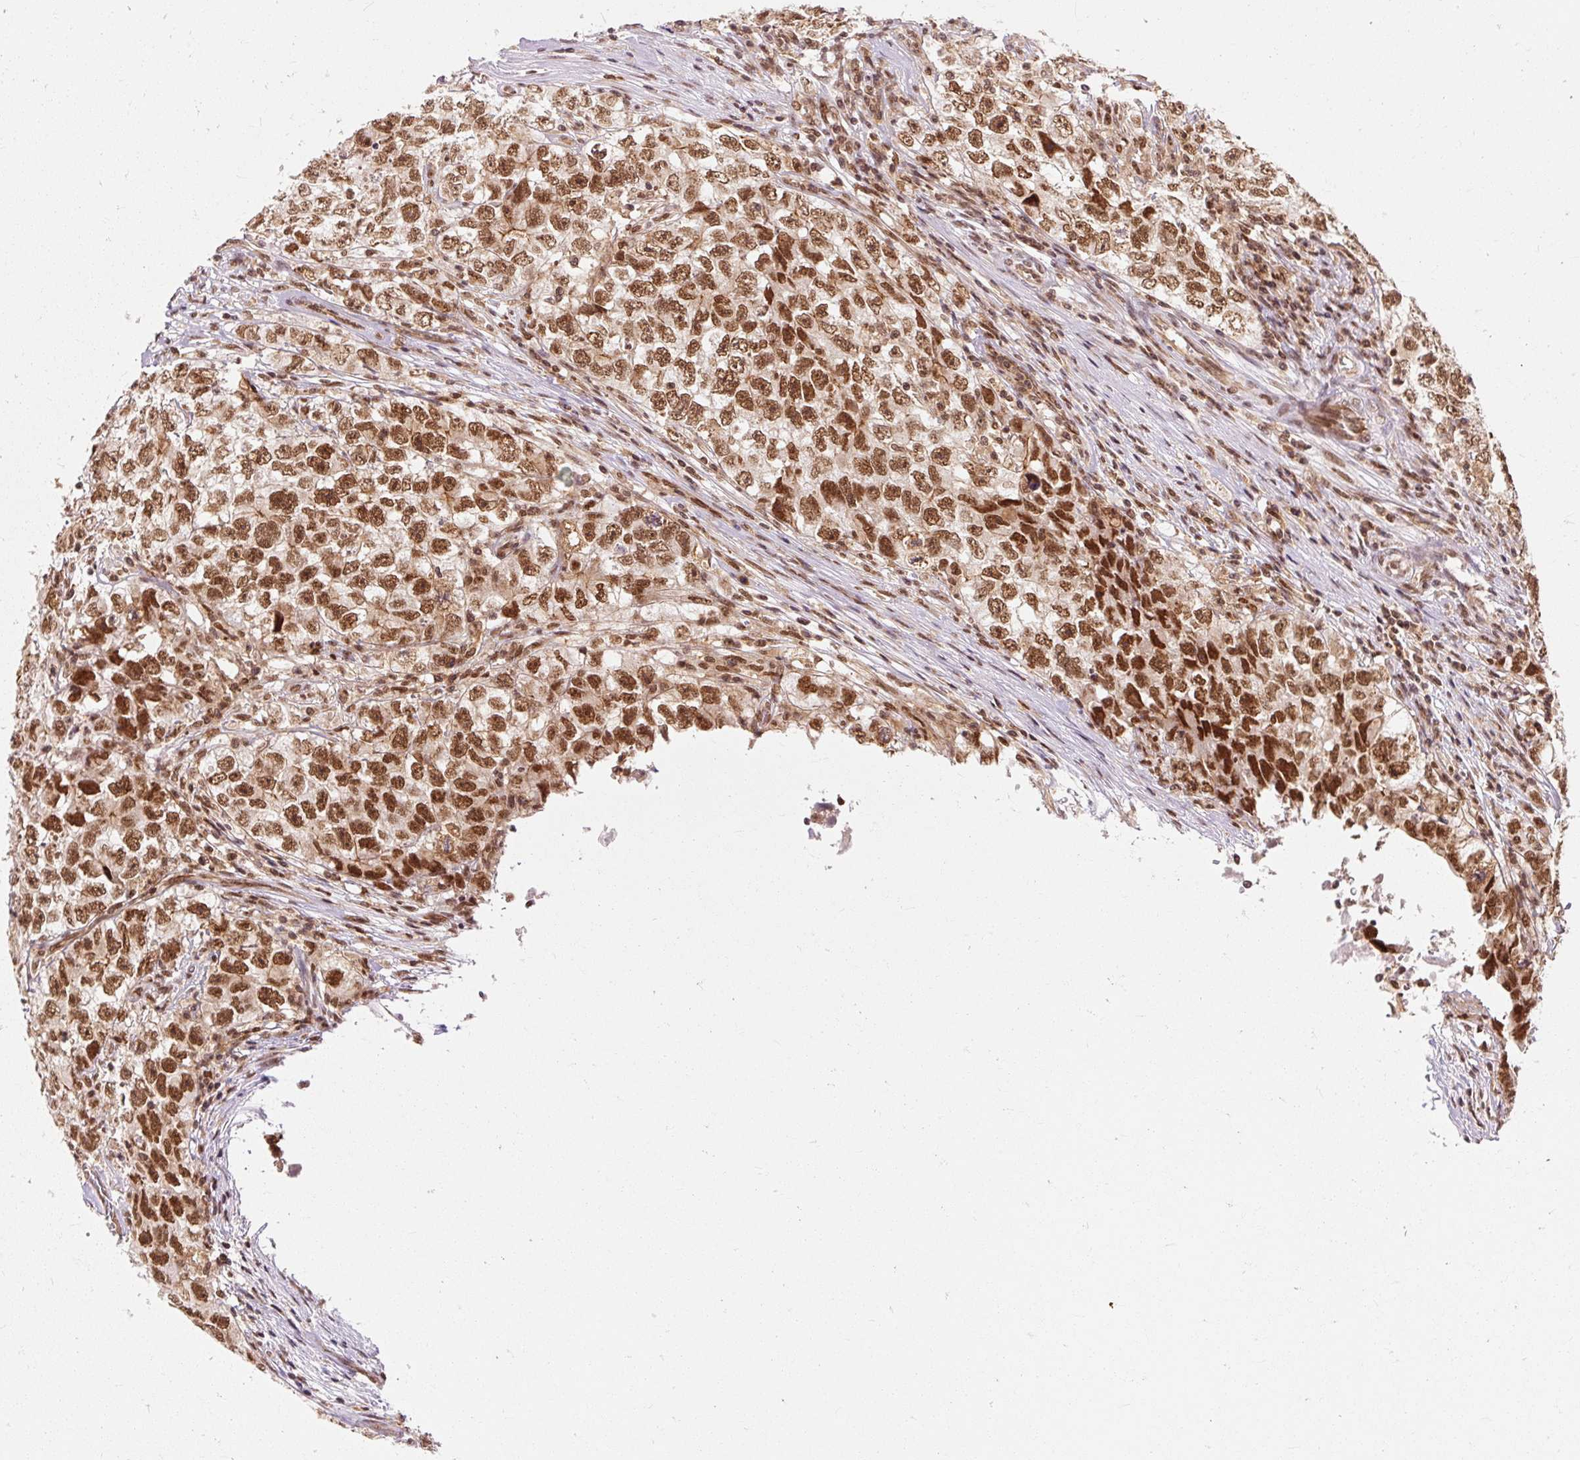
{"staining": {"intensity": "strong", "quantity": ">75%", "location": "nuclear"}, "tissue": "testis cancer", "cell_type": "Tumor cells", "image_type": "cancer", "snomed": [{"axis": "morphology", "description": "Seminoma, NOS"}, {"axis": "morphology", "description": "Carcinoma, Embryonal, NOS"}, {"axis": "topography", "description": "Testis"}], "caption": "Immunohistochemical staining of embryonal carcinoma (testis) exhibits high levels of strong nuclear protein staining in approximately >75% of tumor cells. (DAB (3,3'-diaminobenzidine) IHC, brown staining for protein, blue staining for nuclei).", "gene": "CSTF1", "patient": {"sex": "male", "age": 43}}